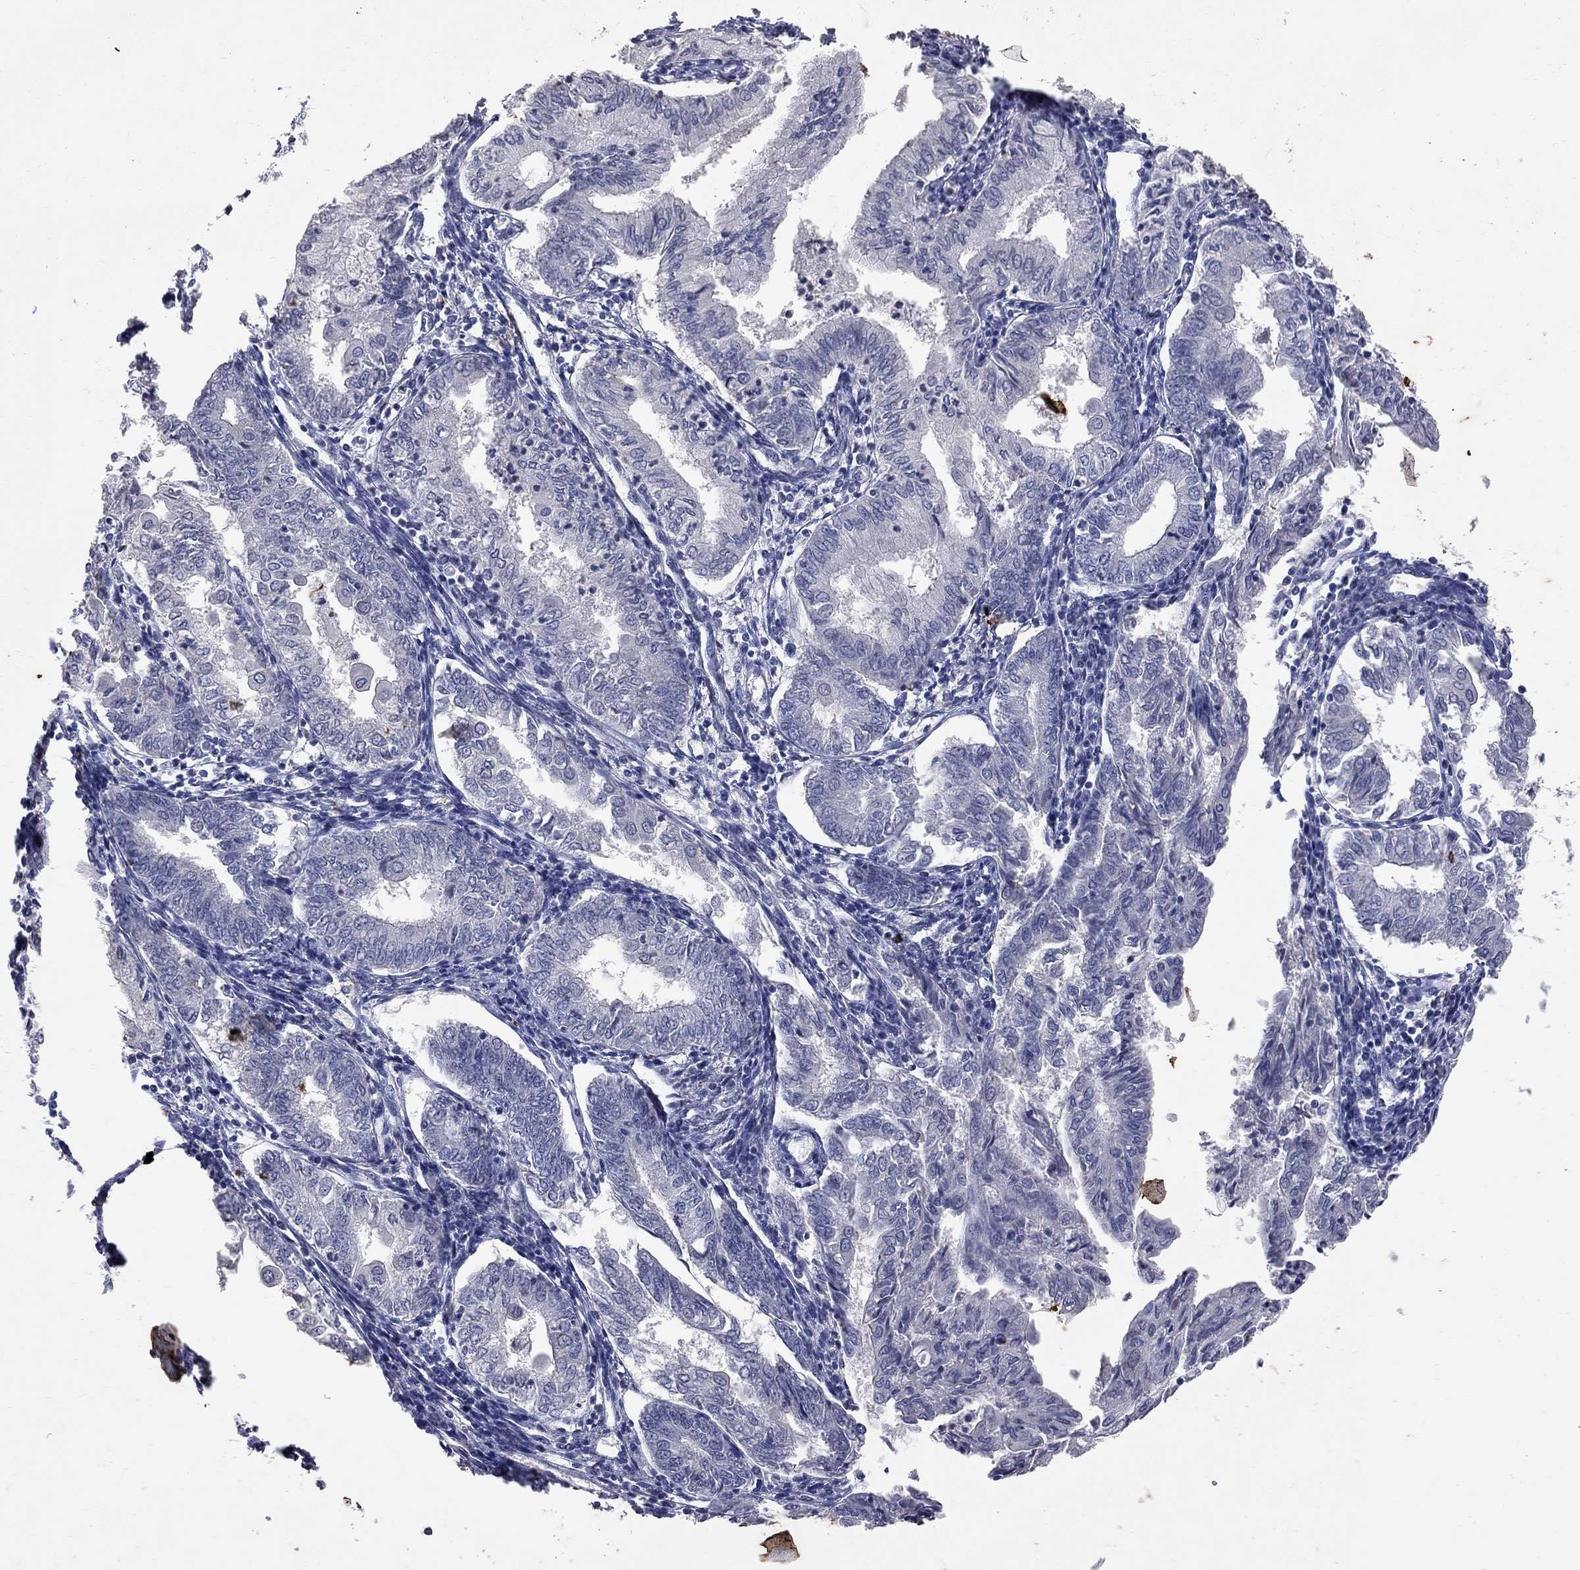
{"staining": {"intensity": "negative", "quantity": "none", "location": "none"}, "tissue": "endometrial cancer", "cell_type": "Tumor cells", "image_type": "cancer", "snomed": [{"axis": "morphology", "description": "Adenocarcinoma, NOS"}, {"axis": "topography", "description": "Endometrium"}], "caption": "Immunohistochemical staining of human endometrial cancer exhibits no significant expression in tumor cells.", "gene": "NOS2", "patient": {"sex": "female", "age": 68}}